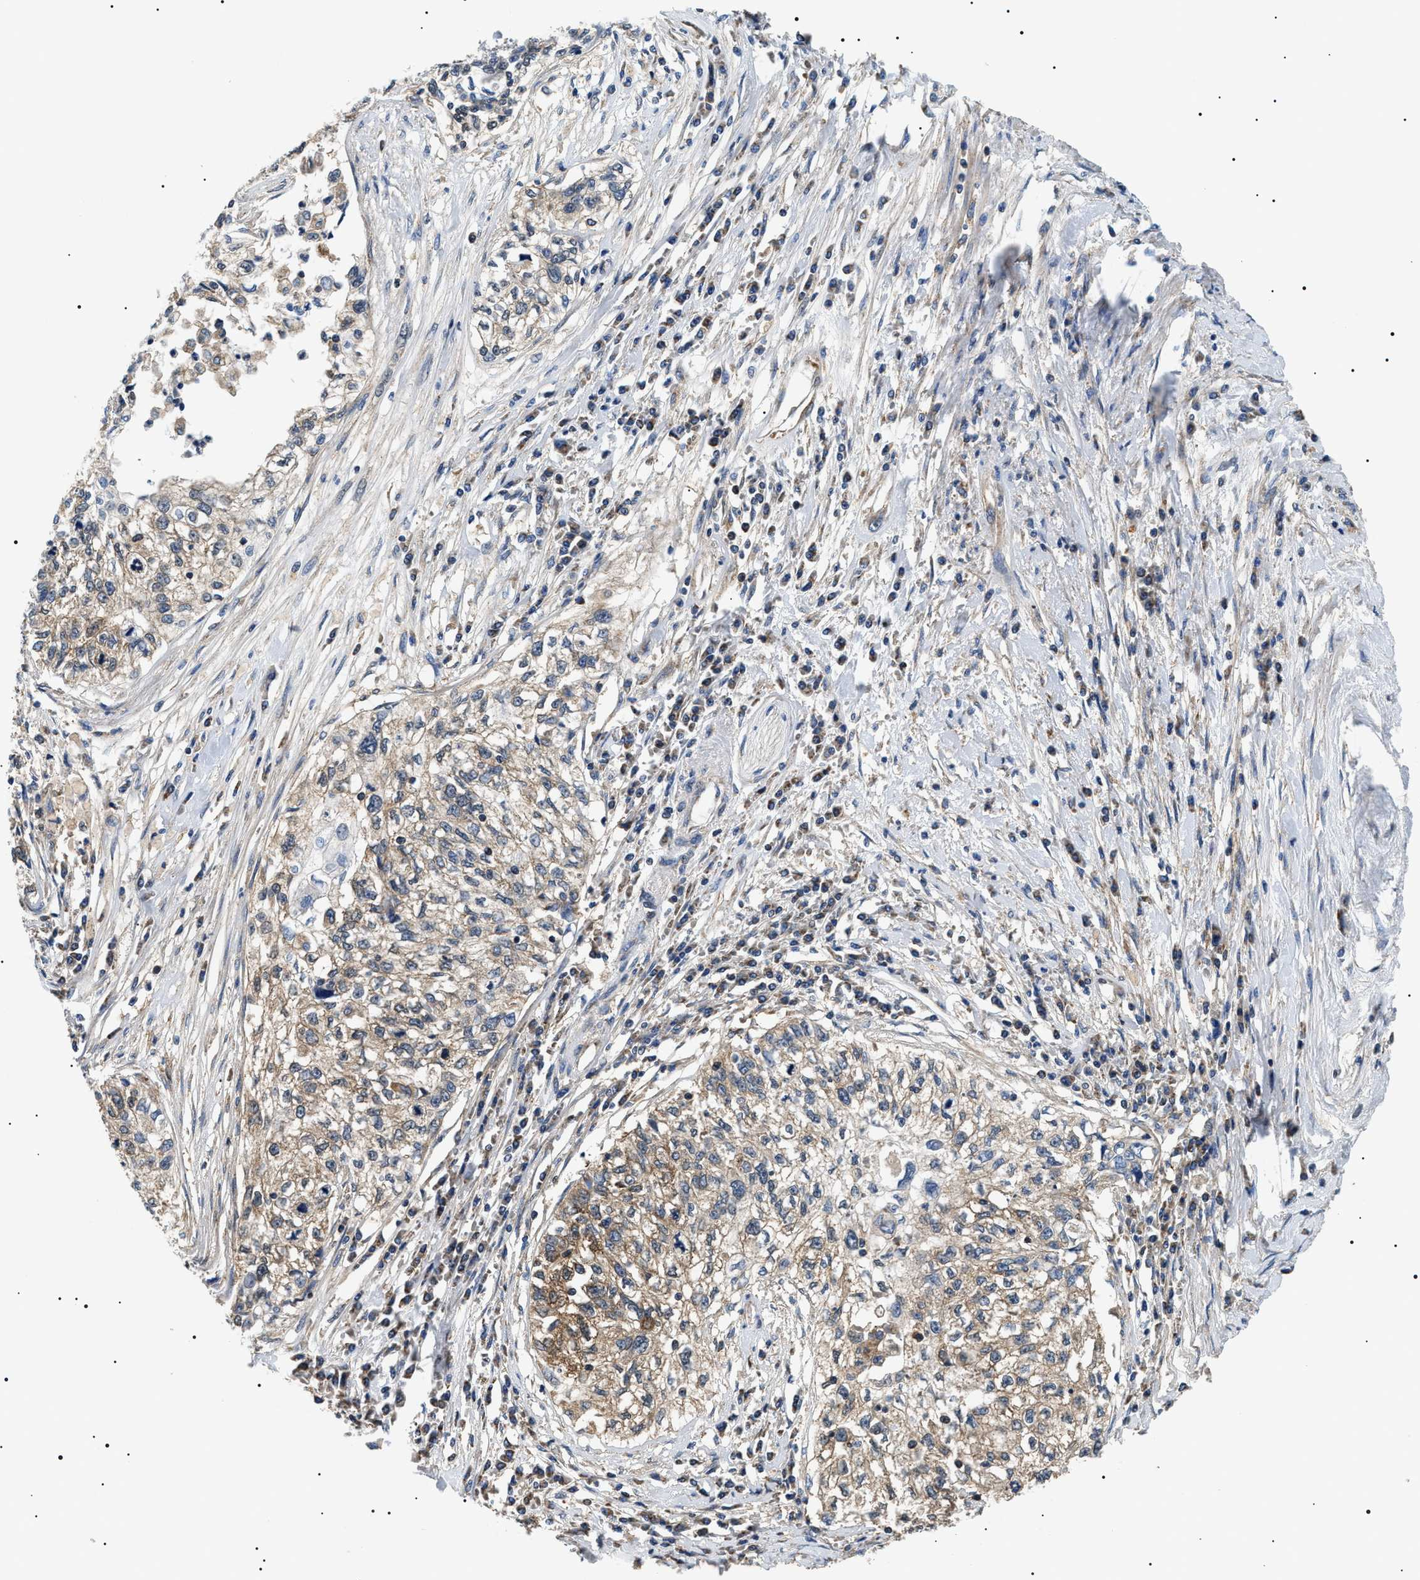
{"staining": {"intensity": "moderate", "quantity": "<25%", "location": "cytoplasmic/membranous"}, "tissue": "cervical cancer", "cell_type": "Tumor cells", "image_type": "cancer", "snomed": [{"axis": "morphology", "description": "Squamous cell carcinoma, NOS"}, {"axis": "topography", "description": "Cervix"}], "caption": "High-power microscopy captured an IHC image of squamous cell carcinoma (cervical), revealing moderate cytoplasmic/membranous staining in approximately <25% of tumor cells.", "gene": "OXSM", "patient": {"sex": "female", "age": 57}}